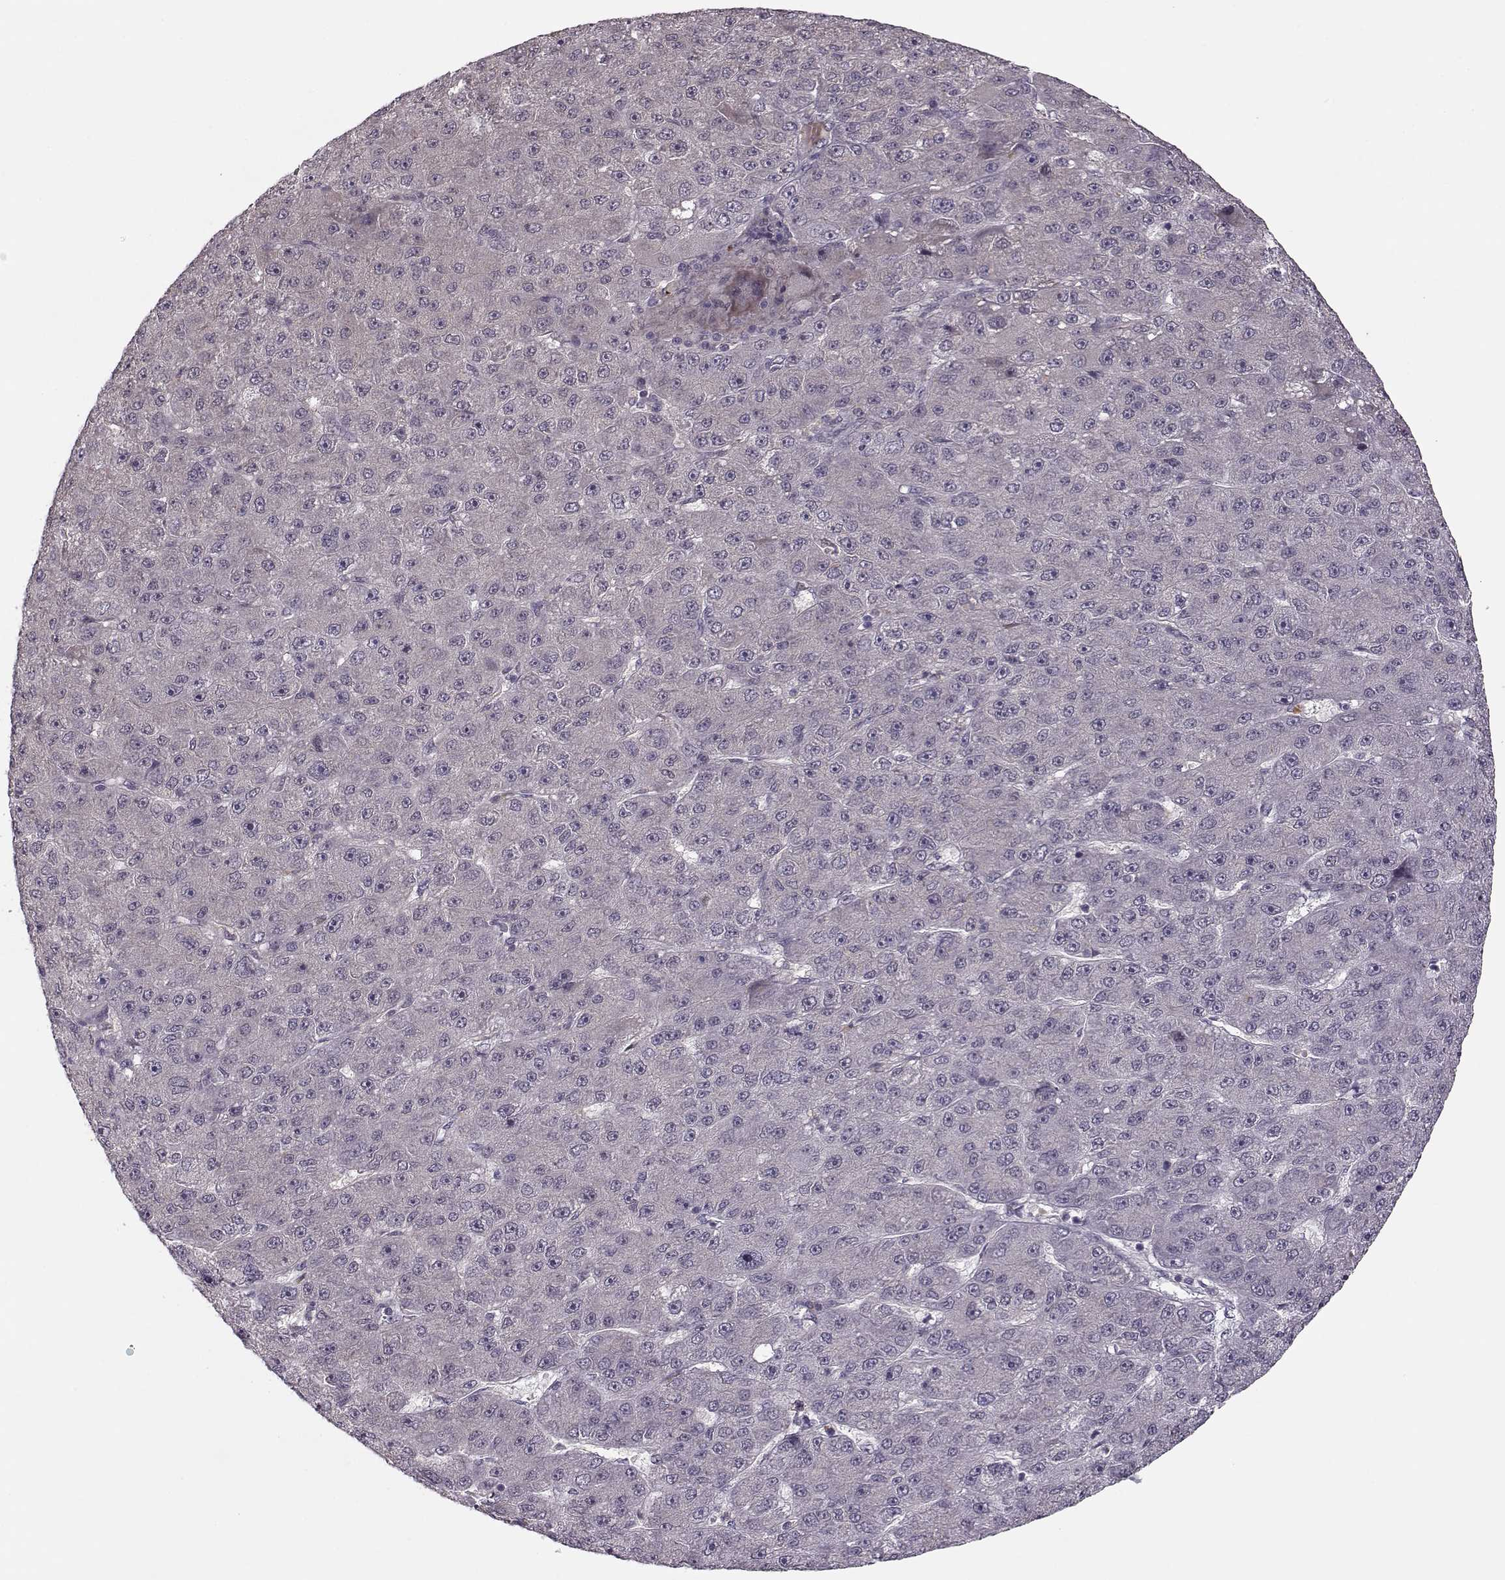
{"staining": {"intensity": "negative", "quantity": "none", "location": "none"}, "tissue": "liver cancer", "cell_type": "Tumor cells", "image_type": "cancer", "snomed": [{"axis": "morphology", "description": "Carcinoma, Hepatocellular, NOS"}, {"axis": "topography", "description": "Liver"}], "caption": "A micrograph of liver cancer (hepatocellular carcinoma) stained for a protein exhibits no brown staining in tumor cells.", "gene": "DENND4B", "patient": {"sex": "male", "age": 67}}